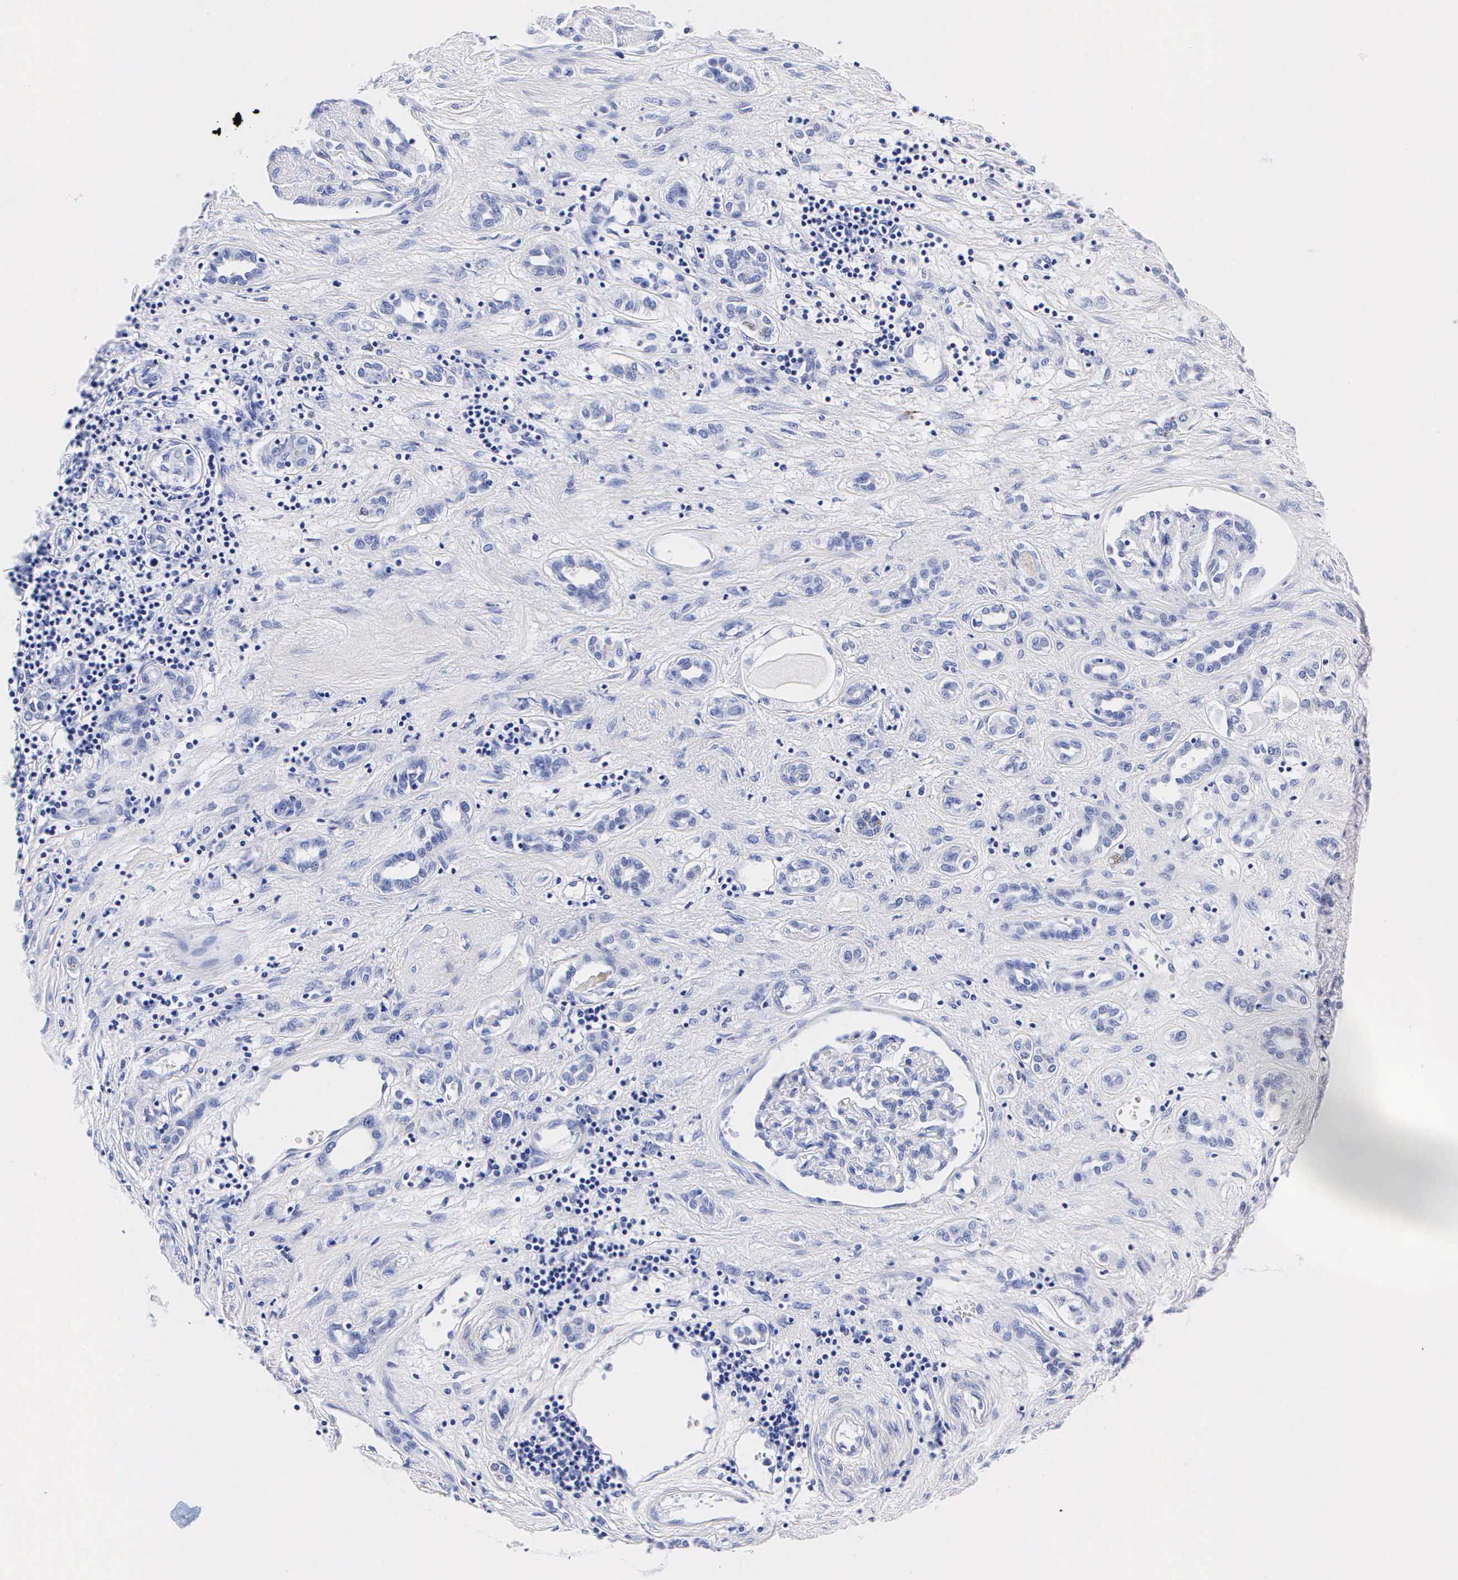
{"staining": {"intensity": "negative", "quantity": "none", "location": "none"}, "tissue": "renal cancer", "cell_type": "Tumor cells", "image_type": "cancer", "snomed": [{"axis": "morphology", "description": "Adenocarcinoma, NOS"}, {"axis": "topography", "description": "Kidney"}], "caption": "The IHC micrograph has no significant staining in tumor cells of renal cancer (adenocarcinoma) tissue.", "gene": "ENO2", "patient": {"sex": "male", "age": 57}}